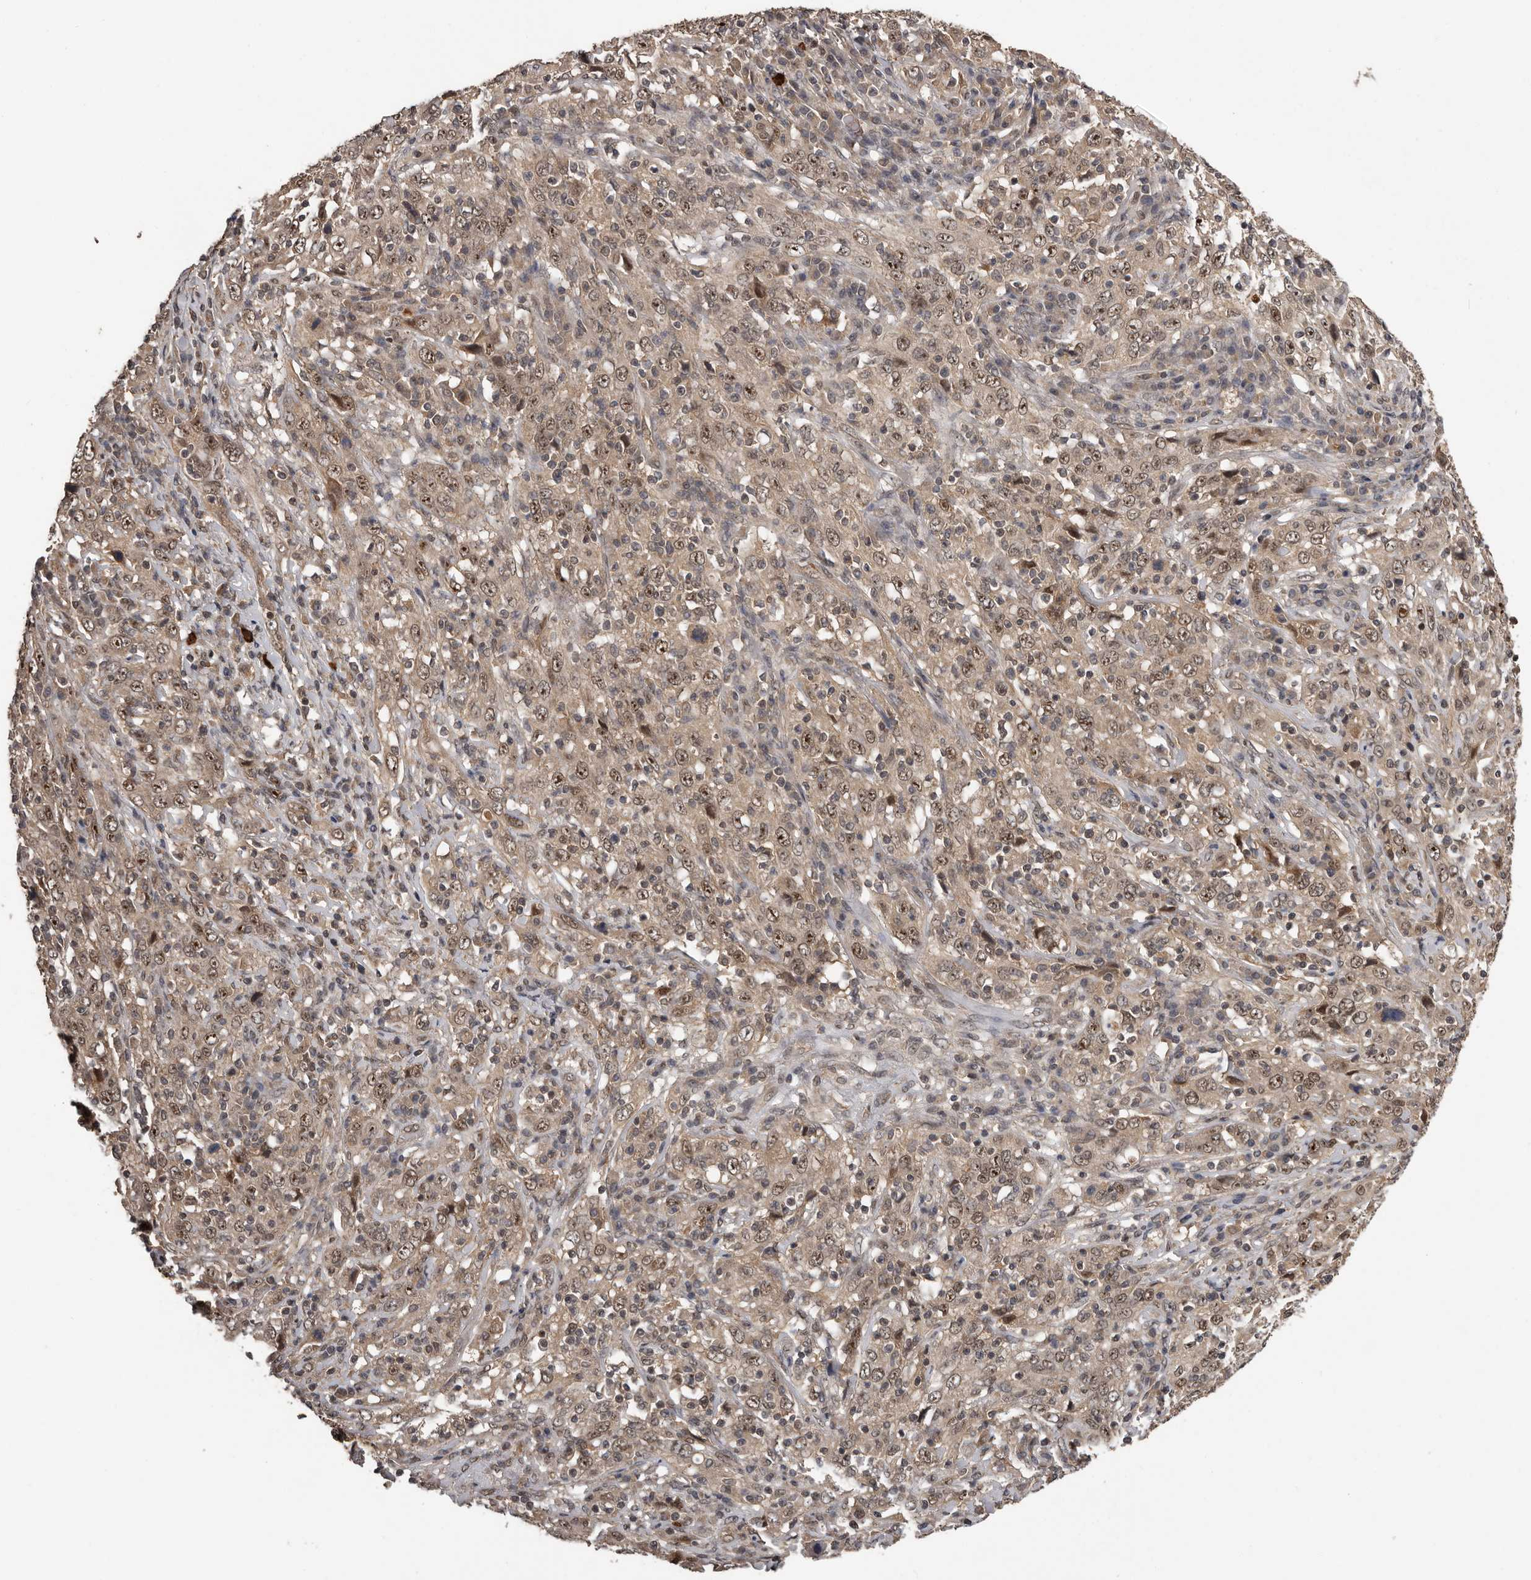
{"staining": {"intensity": "moderate", "quantity": ">75%", "location": "cytoplasmic/membranous,nuclear"}, "tissue": "cervical cancer", "cell_type": "Tumor cells", "image_type": "cancer", "snomed": [{"axis": "morphology", "description": "Squamous cell carcinoma, NOS"}, {"axis": "topography", "description": "Cervix"}], "caption": "Cervical cancer stained for a protein demonstrates moderate cytoplasmic/membranous and nuclear positivity in tumor cells.", "gene": "VPS37A", "patient": {"sex": "female", "age": 46}}